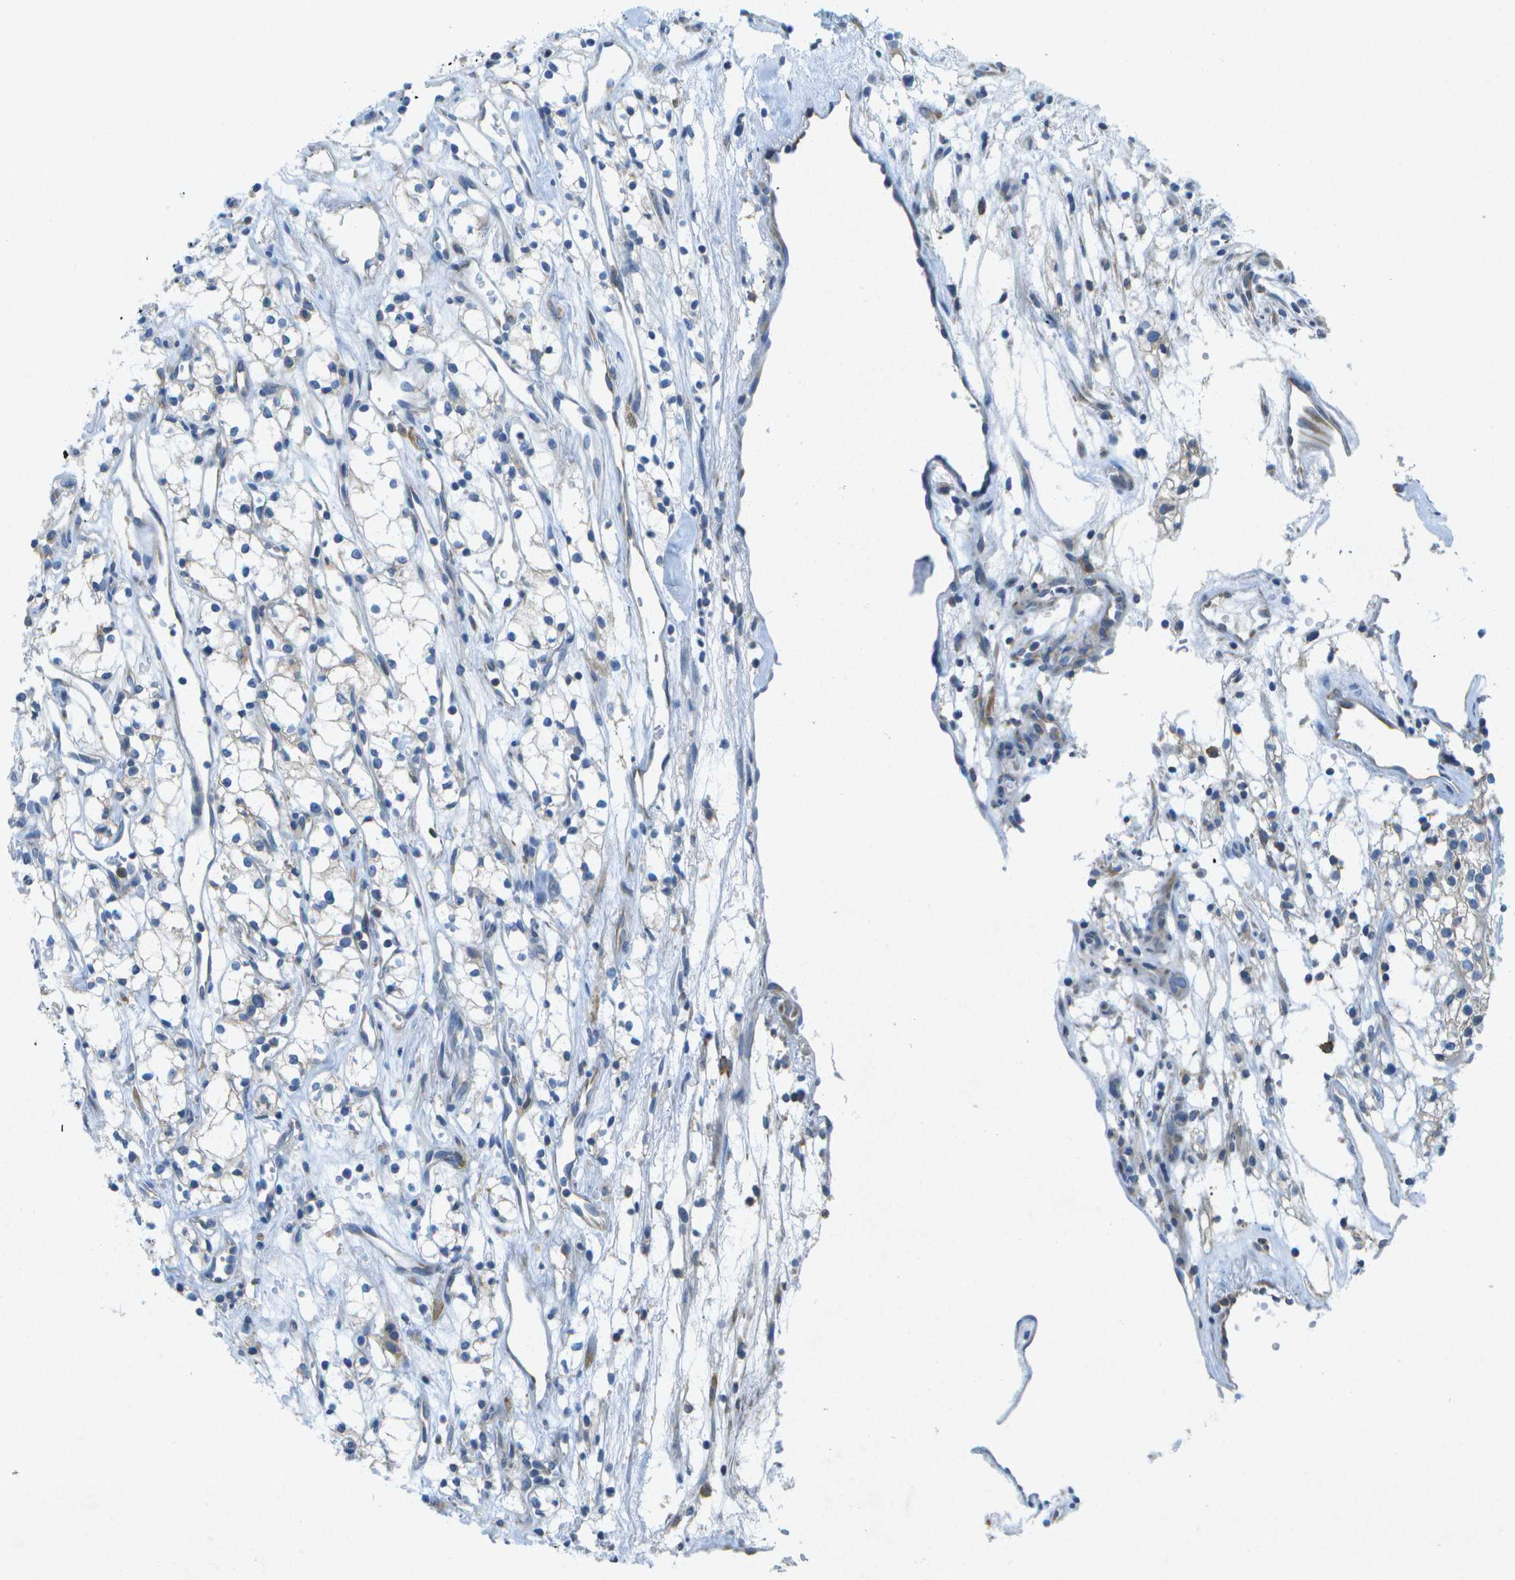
{"staining": {"intensity": "negative", "quantity": "none", "location": "none"}, "tissue": "renal cancer", "cell_type": "Tumor cells", "image_type": "cancer", "snomed": [{"axis": "morphology", "description": "Adenocarcinoma, NOS"}, {"axis": "topography", "description": "Kidney"}], "caption": "DAB (3,3'-diaminobenzidine) immunohistochemical staining of renal cancer exhibits no significant expression in tumor cells.", "gene": "WNK2", "patient": {"sex": "male", "age": 59}}